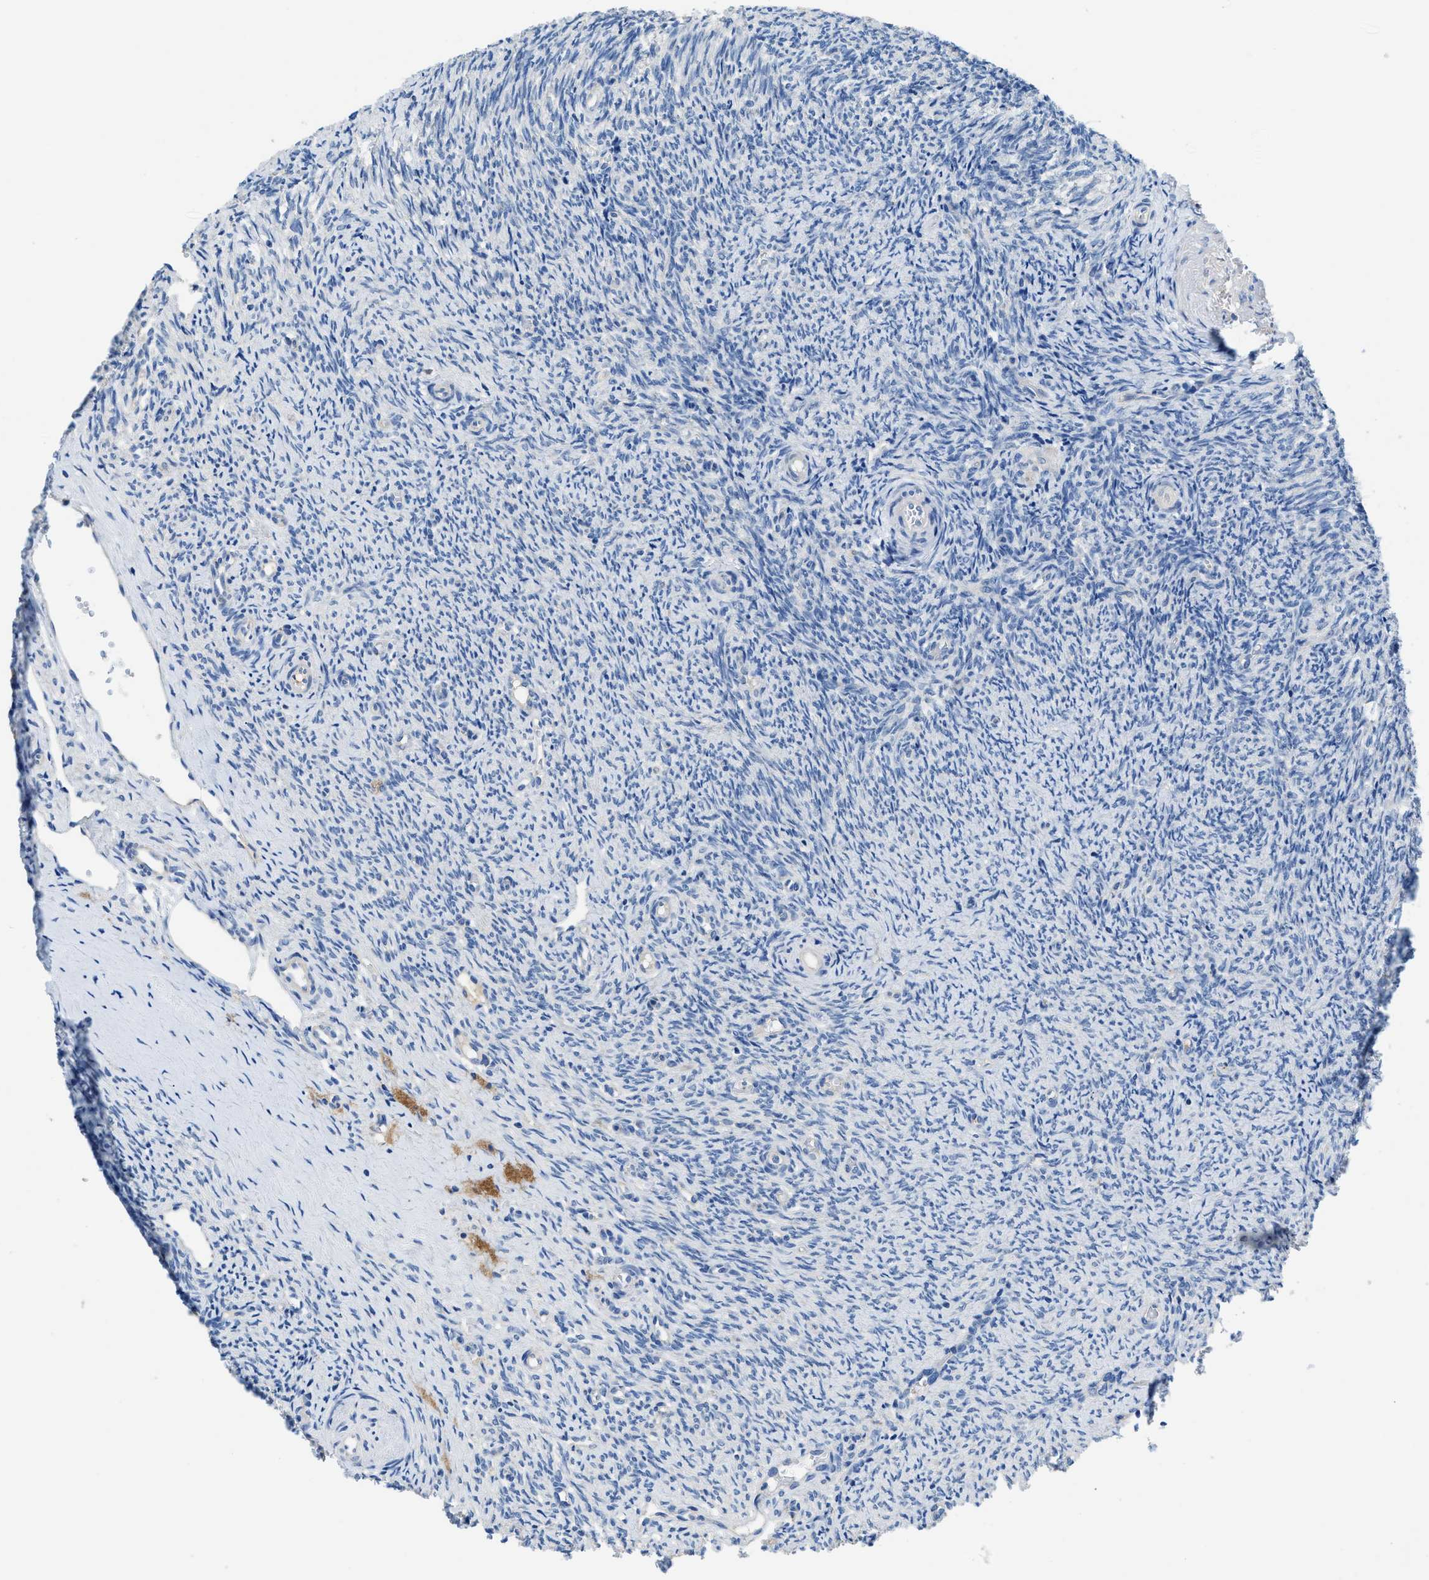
{"staining": {"intensity": "negative", "quantity": "none", "location": "none"}, "tissue": "ovary", "cell_type": "Follicle cells", "image_type": "normal", "snomed": [{"axis": "morphology", "description": "Normal tissue, NOS"}, {"axis": "topography", "description": "Ovary"}], "caption": "Follicle cells are negative for protein expression in benign human ovary. The staining is performed using DAB brown chromogen with nuclei counter-stained in using hematoxylin.", "gene": "SLC10A6", "patient": {"sex": "female", "age": 41}}